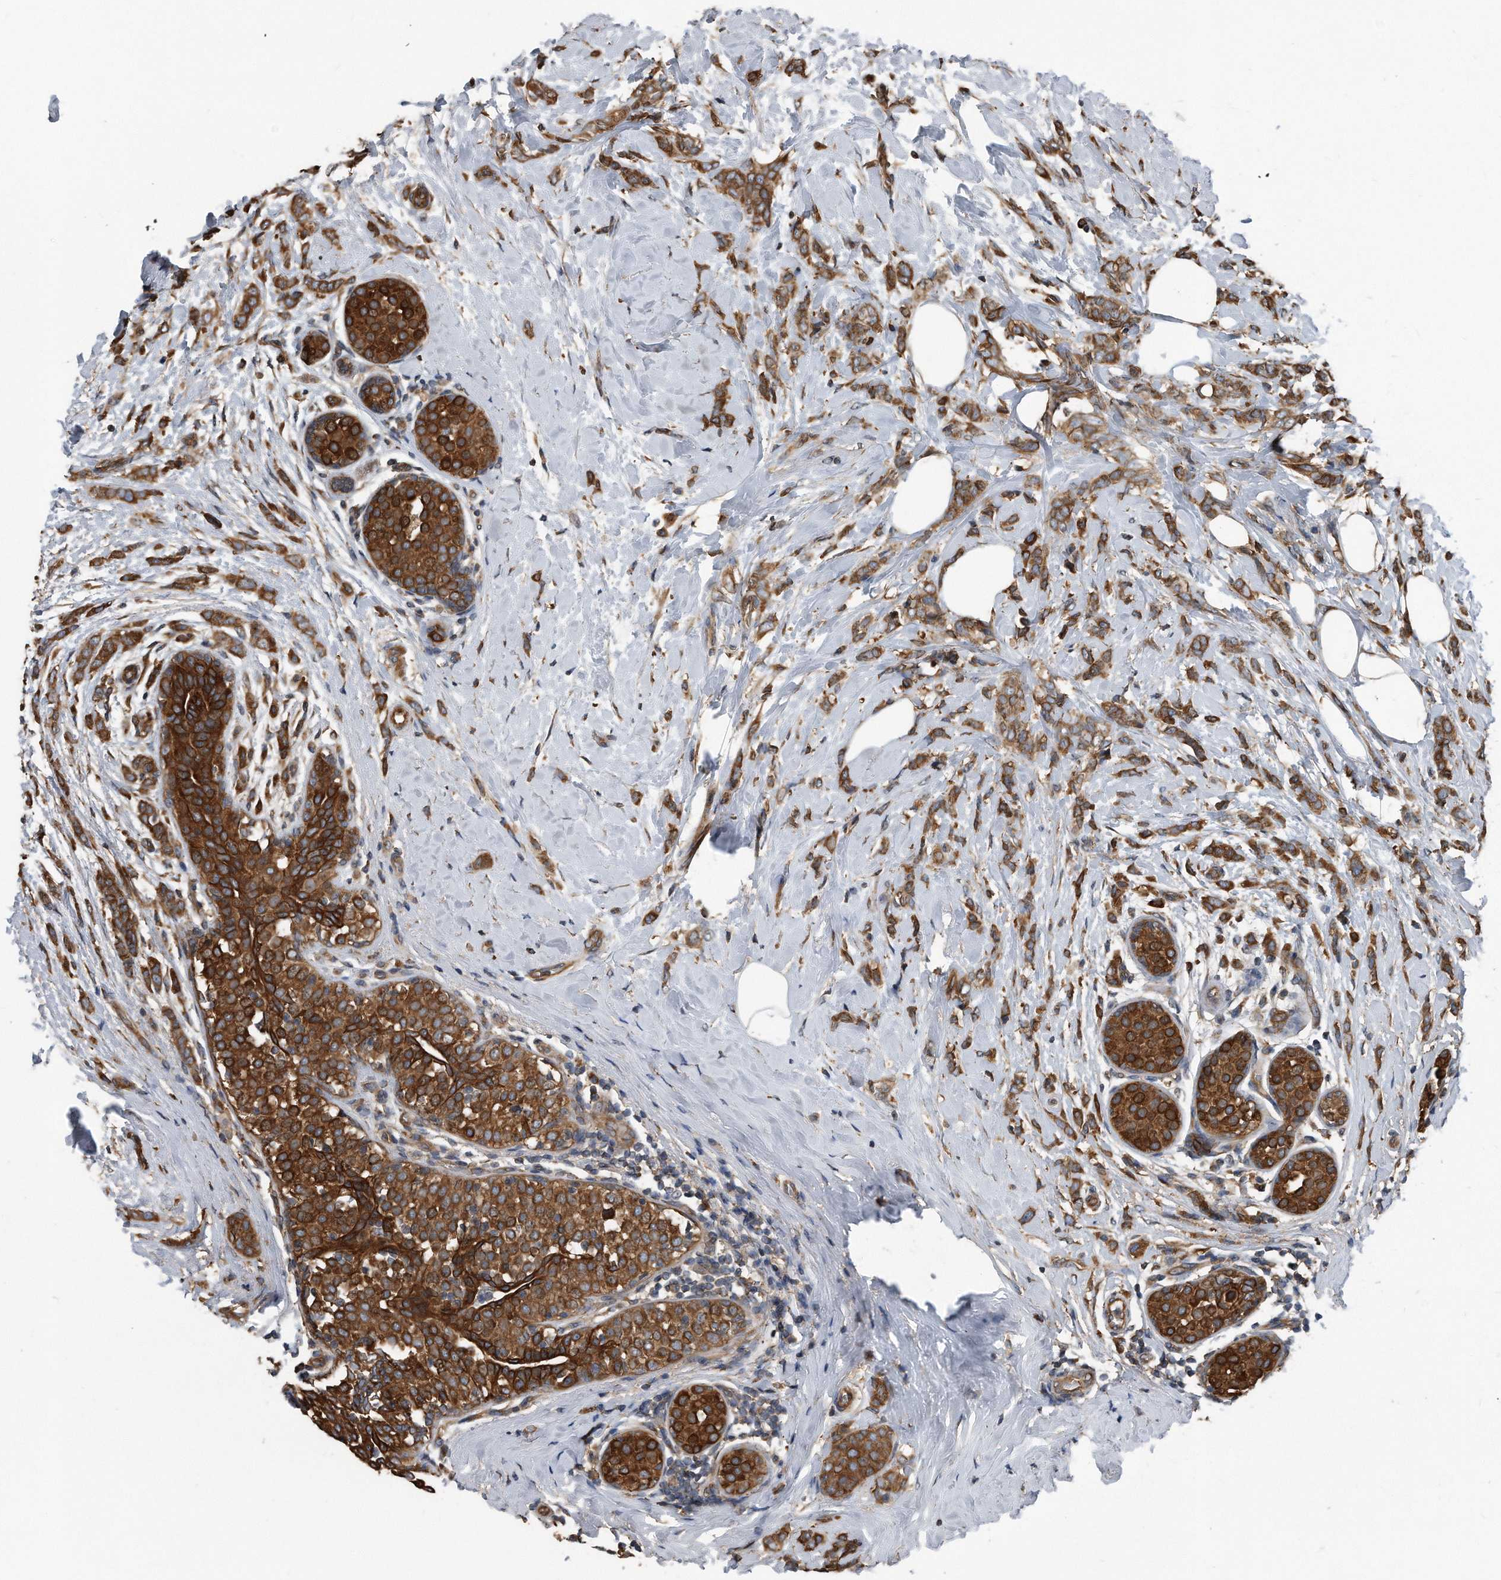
{"staining": {"intensity": "strong", "quantity": ">75%", "location": "cytoplasmic/membranous"}, "tissue": "breast cancer", "cell_type": "Tumor cells", "image_type": "cancer", "snomed": [{"axis": "morphology", "description": "Lobular carcinoma, in situ"}, {"axis": "morphology", "description": "Lobular carcinoma"}, {"axis": "topography", "description": "Breast"}], "caption": "IHC histopathology image of neoplastic tissue: breast cancer (lobular carcinoma in situ) stained using IHC reveals high levels of strong protein expression localized specifically in the cytoplasmic/membranous of tumor cells, appearing as a cytoplasmic/membranous brown color.", "gene": "FAM136A", "patient": {"sex": "female", "age": 41}}